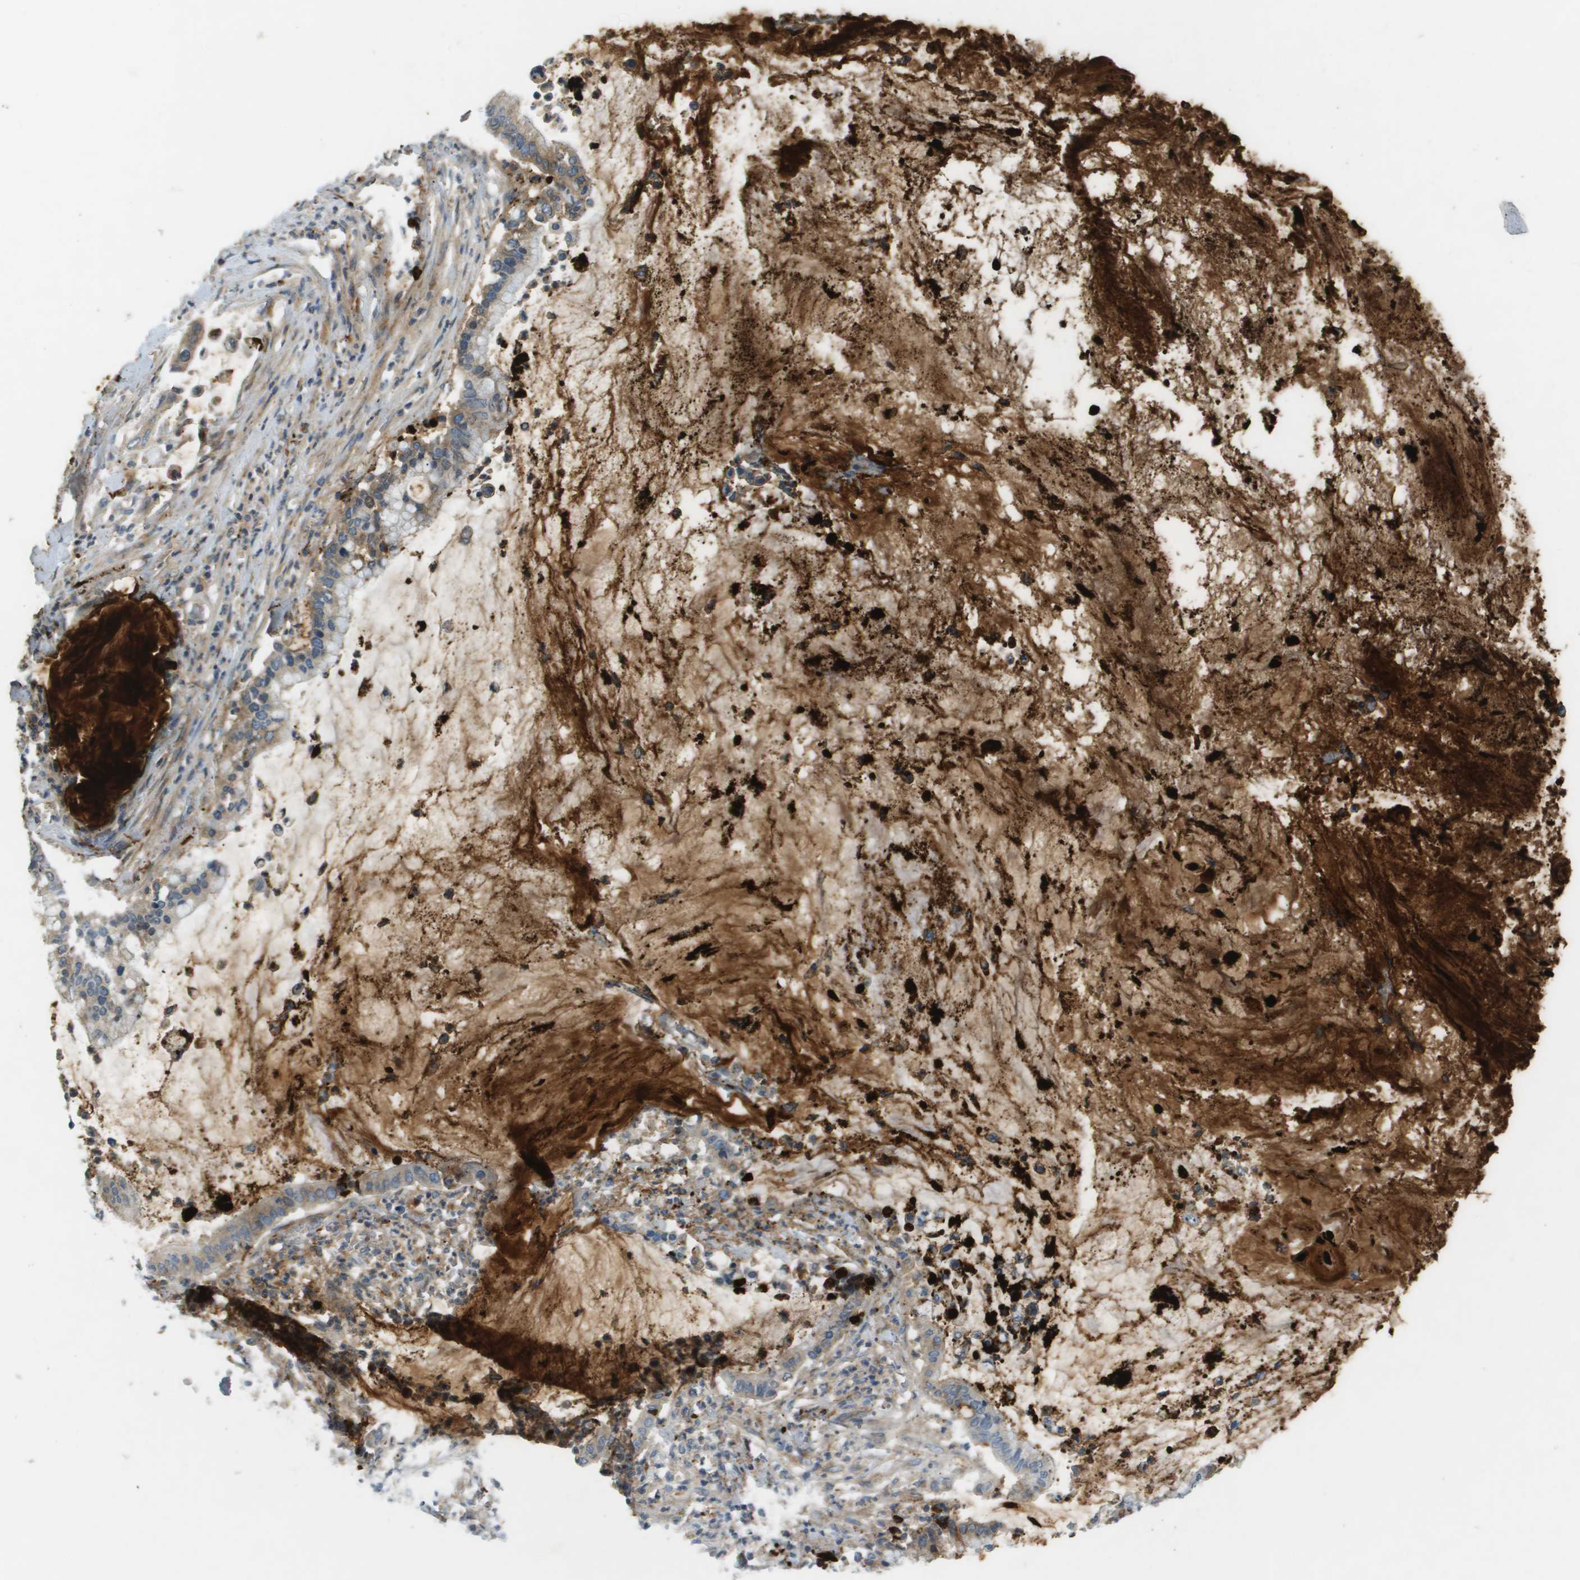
{"staining": {"intensity": "moderate", "quantity": "<25%", "location": "cytoplasmic/membranous"}, "tissue": "pancreatic cancer", "cell_type": "Tumor cells", "image_type": "cancer", "snomed": [{"axis": "morphology", "description": "Adenocarcinoma, NOS"}, {"axis": "topography", "description": "Pancreas"}], "caption": "Immunohistochemistry of adenocarcinoma (pancreatic) exhibits low levels of moderate cytoplasmic/membranous expression in about <25% of tumor cells.", "gene": "VTN", "patient": {"sex": "male", "age": 41}}